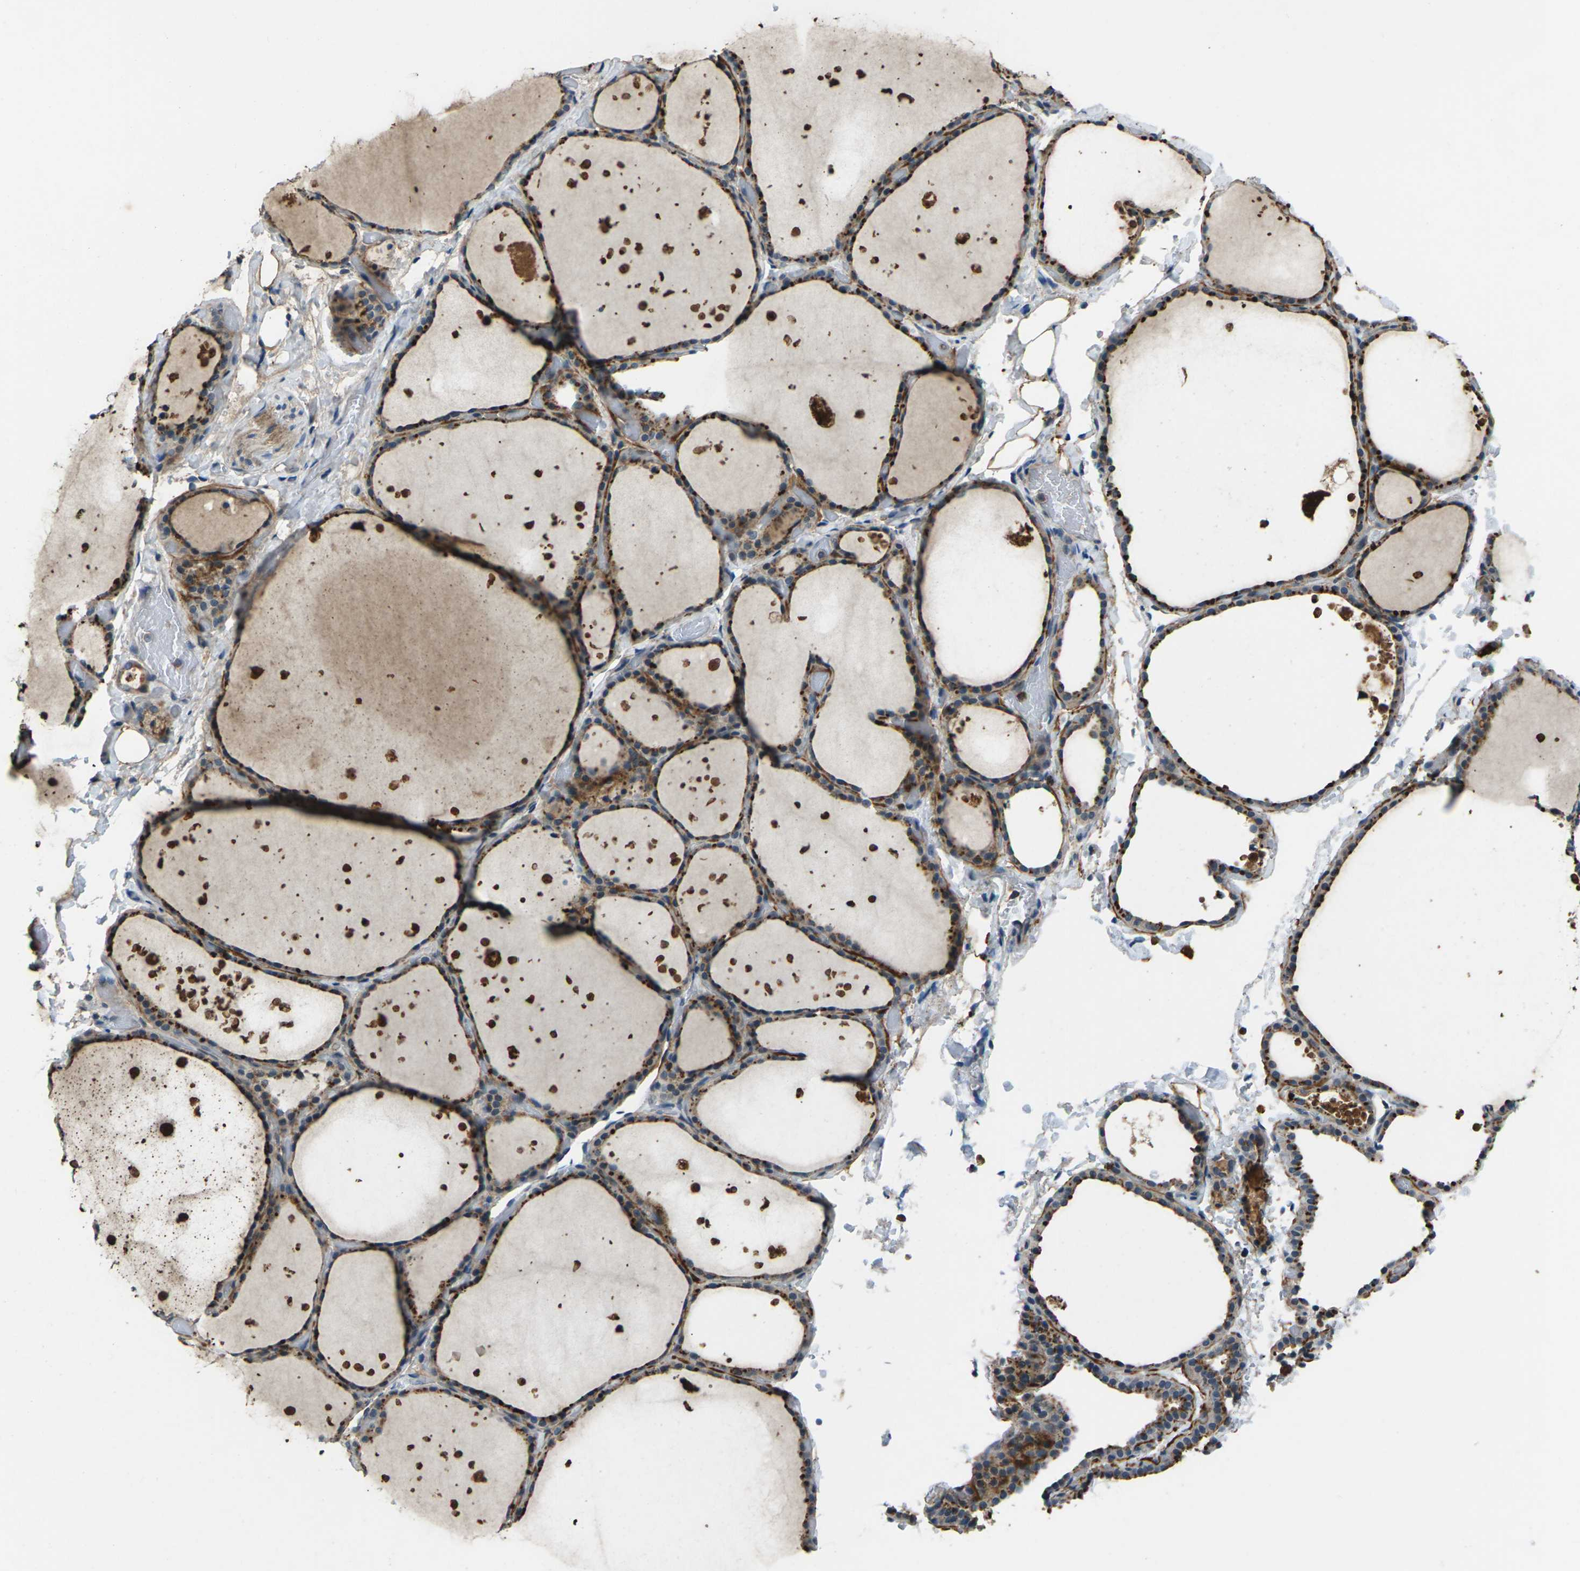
{"staining": {"intensity": "moderate", "quantity": ">75%", "location": "cytoplasmic/membranous"}, "tissue": "thyroid gland", "cell_type": "Glandular cells", "image_type": "normal", "snomed": [{"axis": "morphology", "description": "Normal tissue, NOS"}, {"axis": "topography", "description": "Thyroid gland"}], "caption": "DAB (3,3'-diaminobenzidine) immunohistochemical staining of benign human thyroid gland exhibits moderate cytoplasmic/membranous protein expression in about >75% of glandular cells. (Stains: DAB in brown, nuclei in blue, Microscopy: brightfield microscopy at high magnification).", "gene": "SLC31A2", "patient": {"sex": "female", "age": 44}}